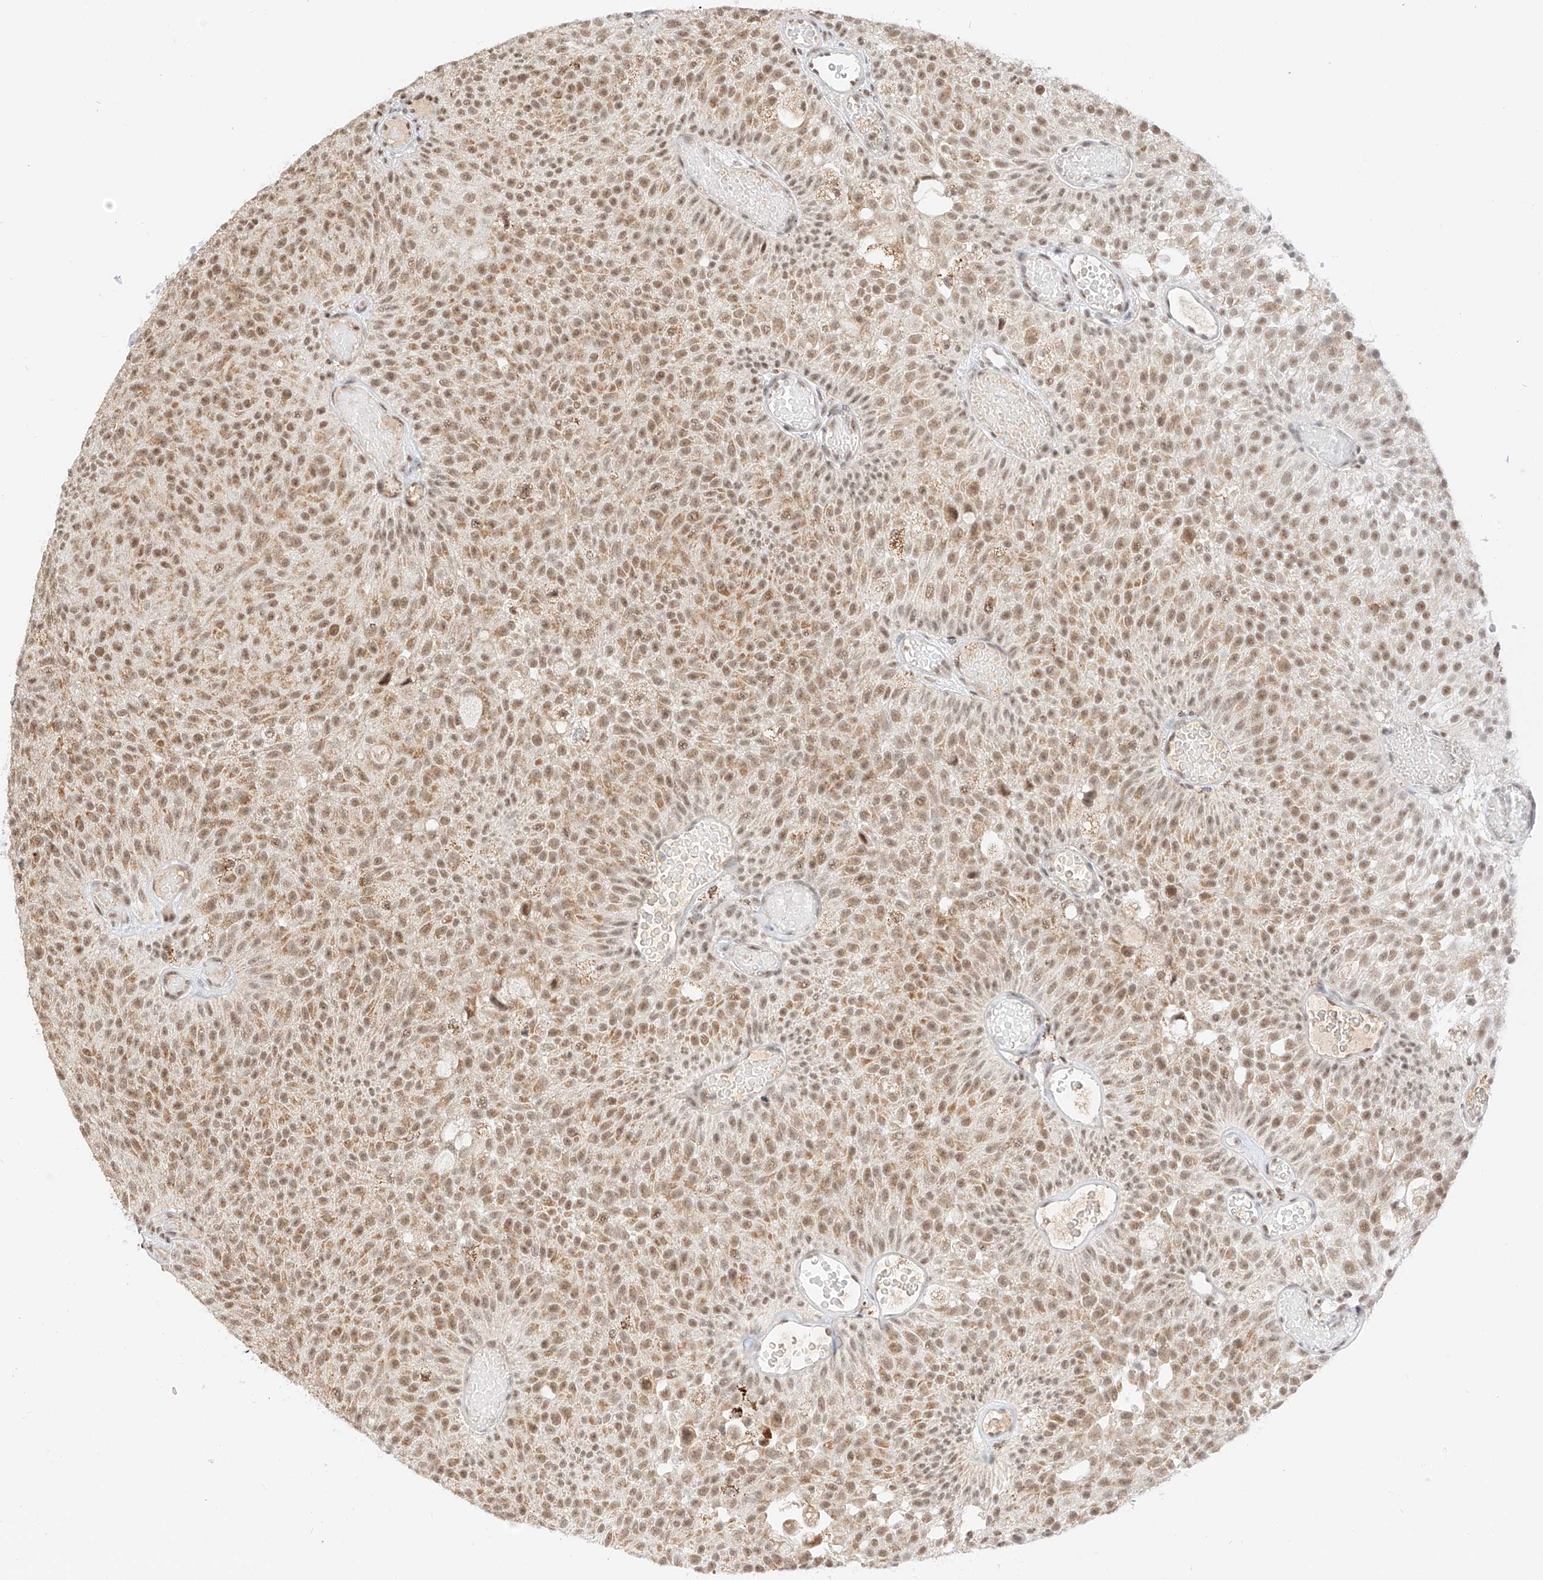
{"staining": {"intensity": "moderate", "quantity": ">75%", "location": "nuclear"}, "tissue": "urothelial cancer", "cell_type": "Tumor cells", "image_type": "cancer", "snomed": [{"axis": "morphology", "description": "Urothelial carcinoma, Low grade"}, {"axis": "topography", "description": "Urinary bladder"}], "caption": "Immunohistochemical staining of low-grade urothelial carcinoma reveals moderate nuclear protein expression in about >75% of tumor cells.", "gene": "NRF1", "patient": {"sex": "male", "age": 78}}